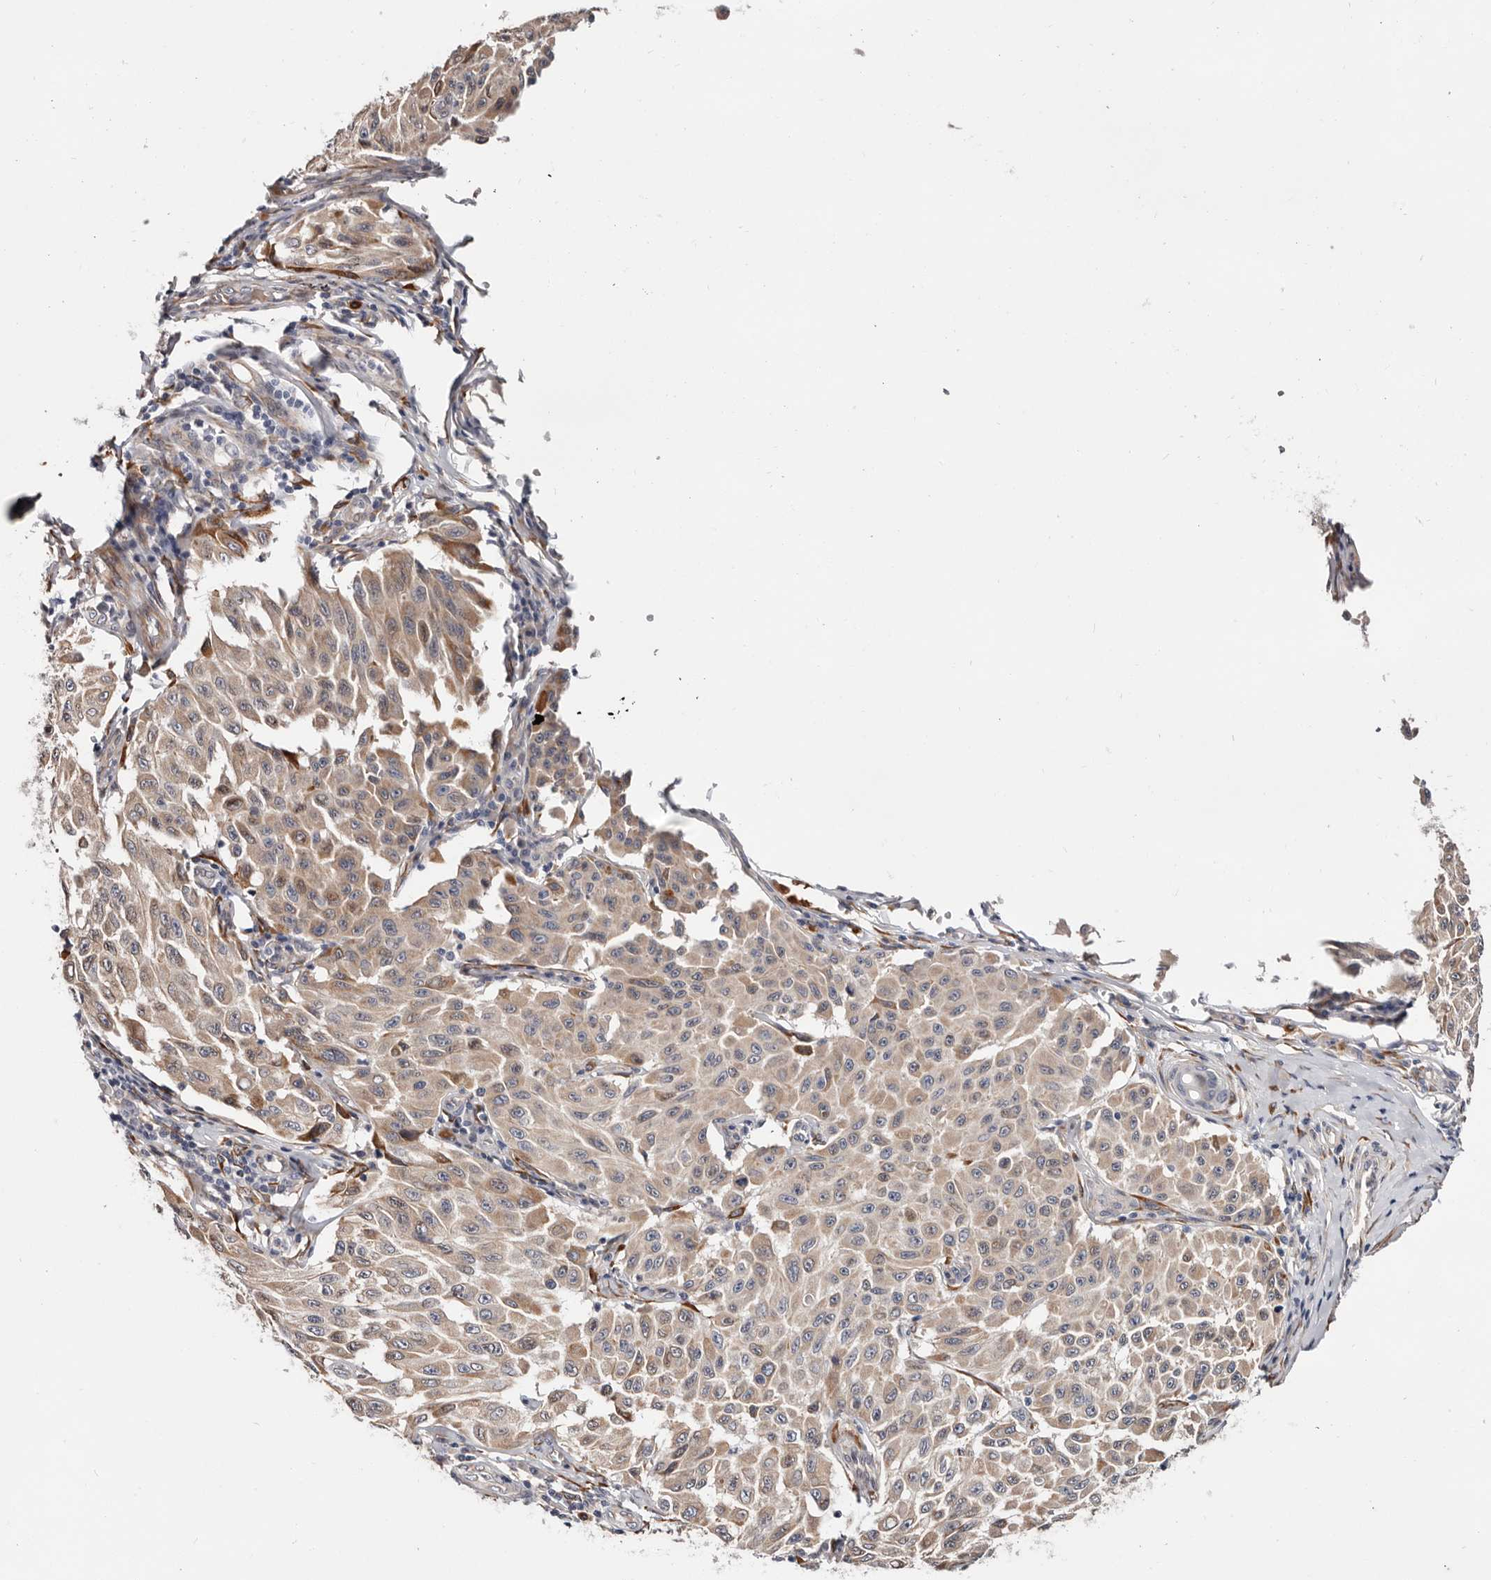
{"staining": {"intensity": "weak", "quantity": ">75%", "location": "cytoplasmic/membranous"}, "tissue": "melanoma", "cell_type": "Tumor cells", "image_type": "cancer", "snomed": [{"axis": "morphology", "description": "Malignant melanoma, NOS"}, {"axis": "topography", "description": "Skin"}], "caption": "Weak cytoplasmic/membranous positivity is seen in approximately >75% of tumor cells in melanoma. The staining was performed using DAB (3,3'-diaminobenzidine) to visualize the protein expression in brown, while the nuclei were stained in blue with hematoxylin (Magnification: 20x).", "gene": "USH1C", "patient": {"sex": "male", "age": 30}}